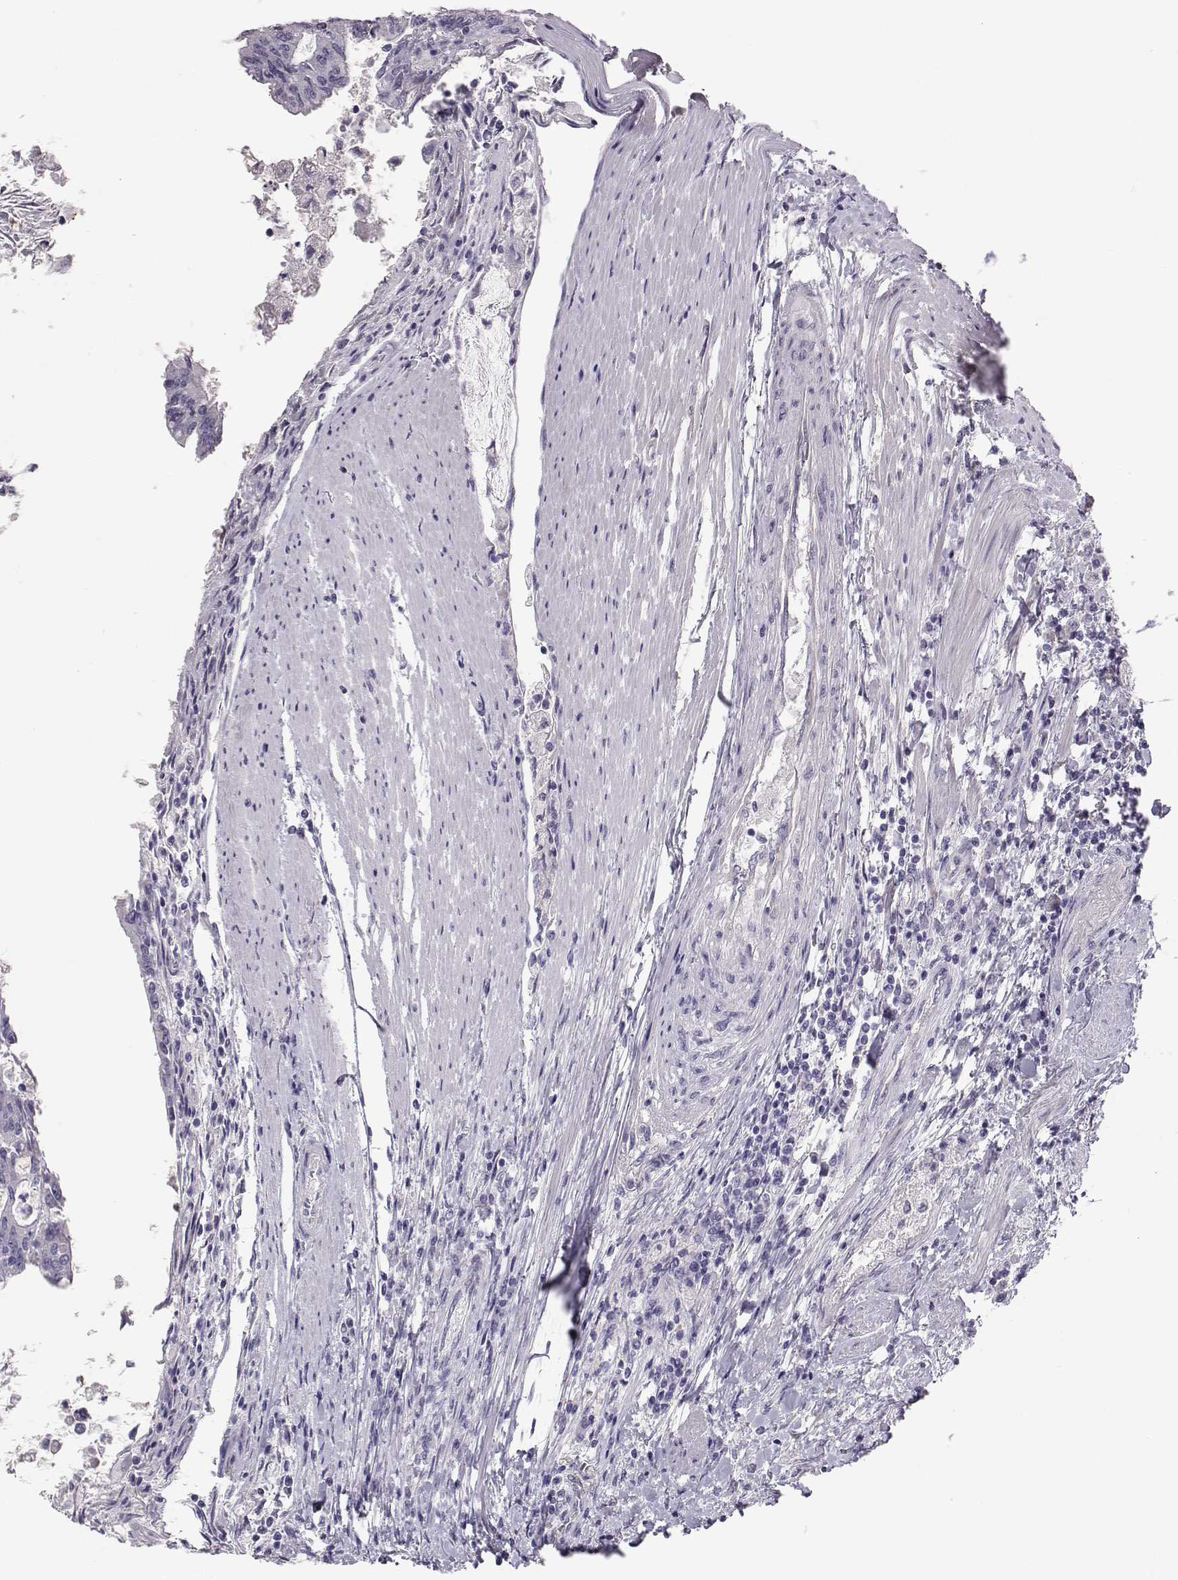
{"staining": {"intensity": "negative", "quantity": "none", "location": "none"}, "tissue": "colorectal cancer", "cell_type": "Tumor cells", "image_type": "cancer", "snomed": [{"axis": "morphology", "description": "Adenocarcinoma, NOS"}, {"axis": "topography", "description": "Colon"}], "caption": "DAB immunohistochemical staining of human colorectal cancer (adenocarcinoma) exhibits no significant staining in tumor cells.", "gene": "KCNMB4", "patient": {"sex": "female", "age": 70}}